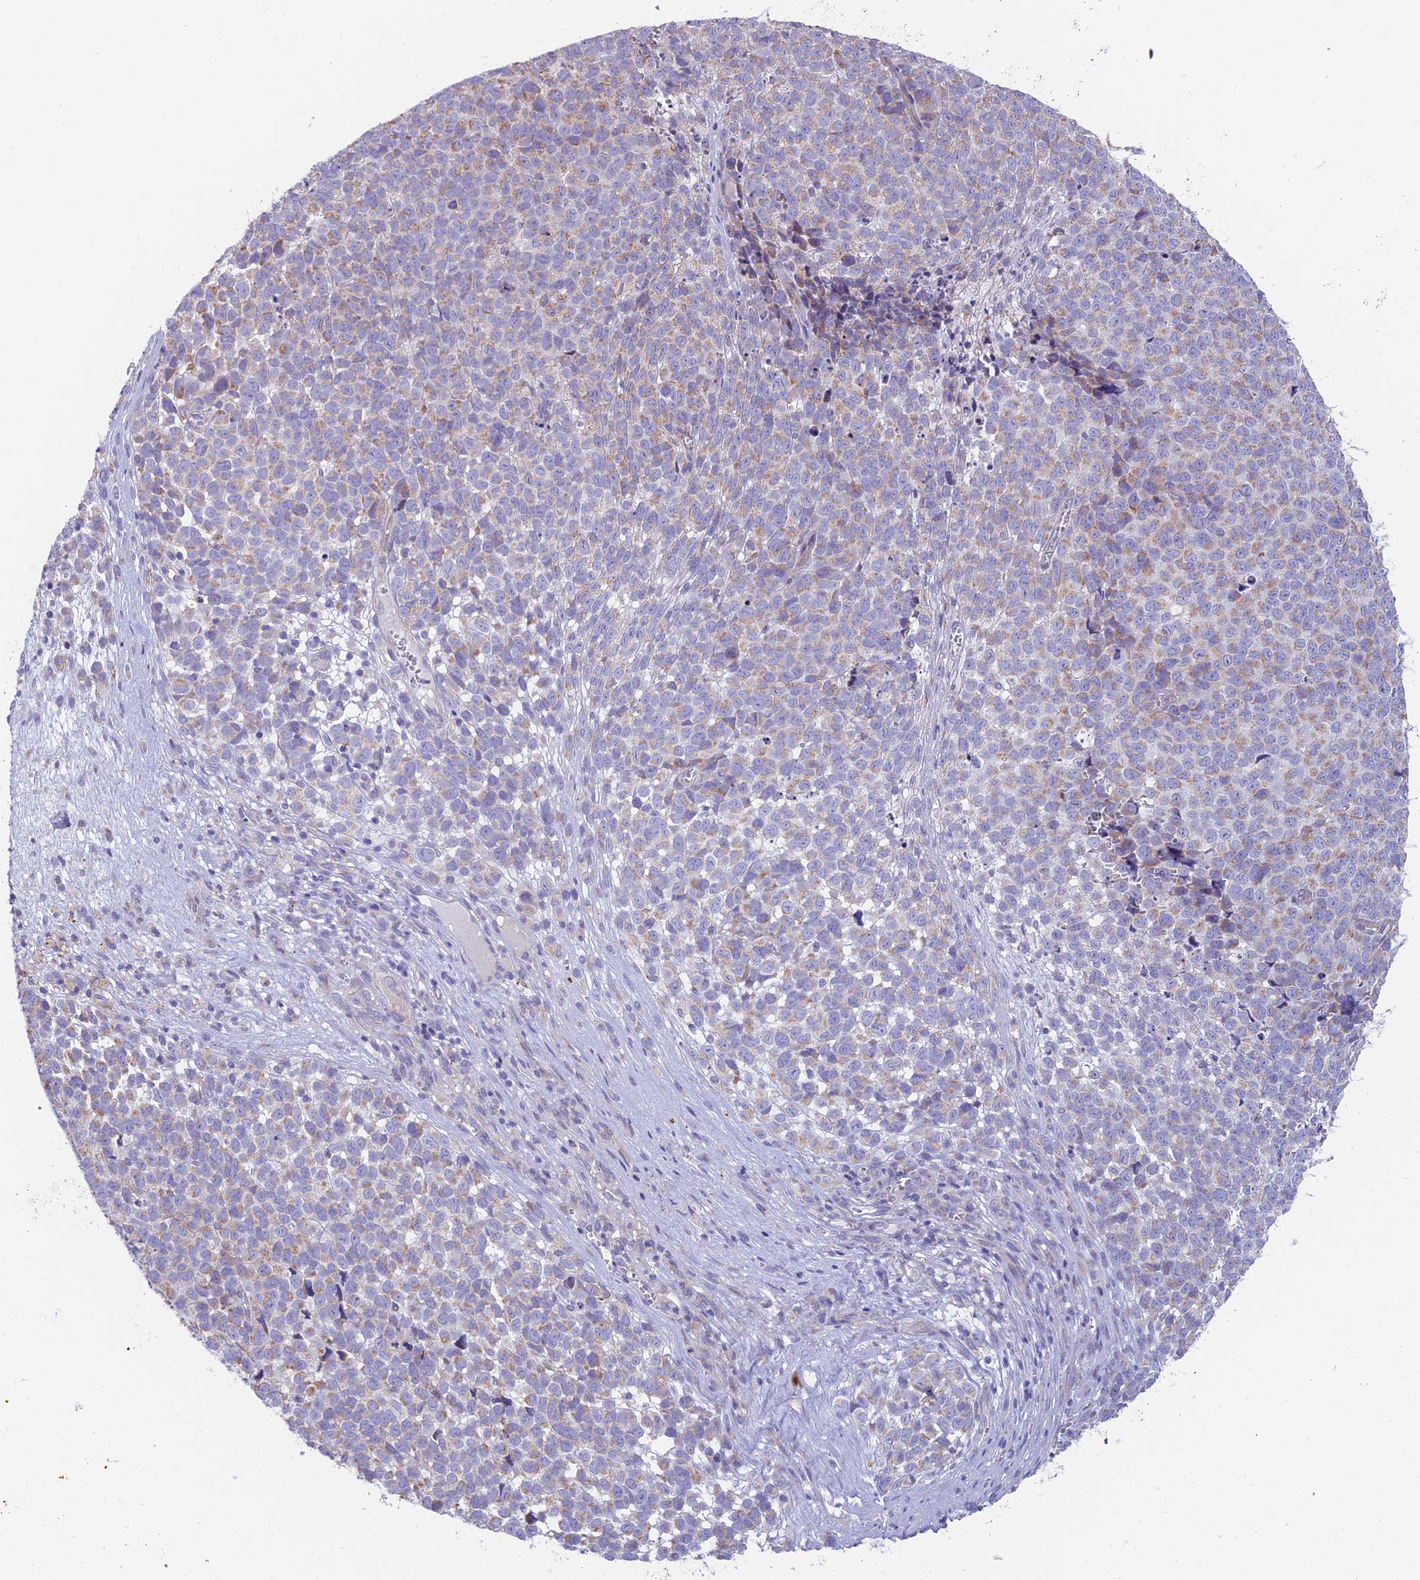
{"staining": {"intensity": "weak", "quantity": "<25%", "location": "cytoplasmic/membranous"}, "tissue": "melanoma", "cell_type": "Tumor cells", "image_type": "cancer", "snomed": [{"axis": "morphology", "description": "Malignant melanoma, NOS"}, {"axis": "topography", "description": "Nose, NOS"}], "caption": "DAB immunohistochemical staining of human malignant melanoma exhibits no significant staining in tumor cells.", "gene": "TBC1D20", "patient": {"sex": "female", "age": 48}}